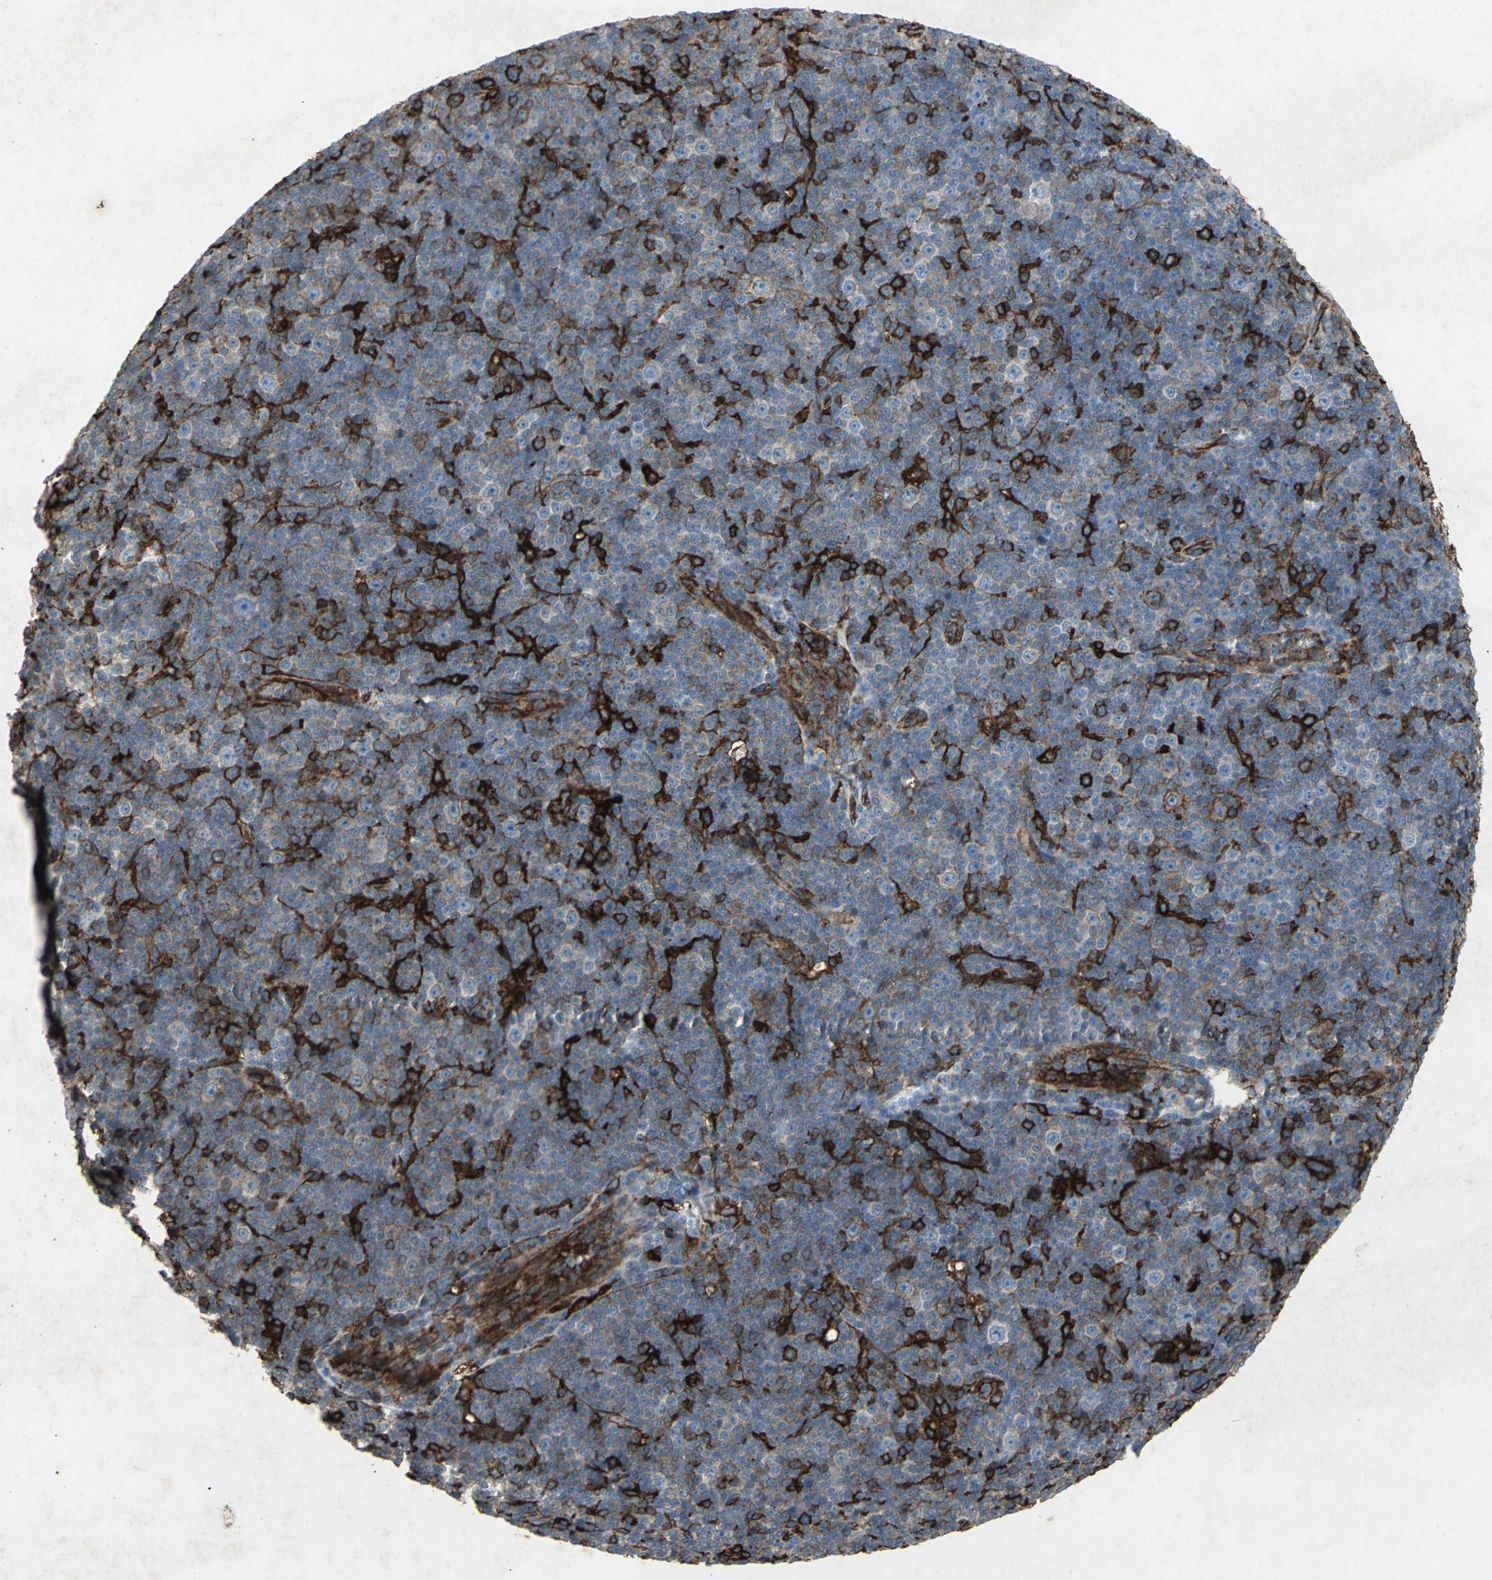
{"staining": {"intensity": "strong", "quantity": "25%-75%", "location": "cytoplasmic/membranous"}, "tissue": "lymphoma", "cell_type": "Tumor cells", "image_type": "cancer", "snomed": [{"axis": "morphology", "description": "Malignant lymphoma, non-Hodgkin's type, Low grade"}, {"axis": "topography", "description": "Lymph node"}], "caption": "A brown stain labels strong cytoplasmic/membranous staining of a protein in human low-grade malignant lymphoma, non-Hodgkin's type tumor cells. The staining is performed using DAB brown chromogen to label protein expression. The nuclei are counter-stained blue using hematoxylin.", "gene": "CCR6", "patient": {"sex": "female", "age": 67}}